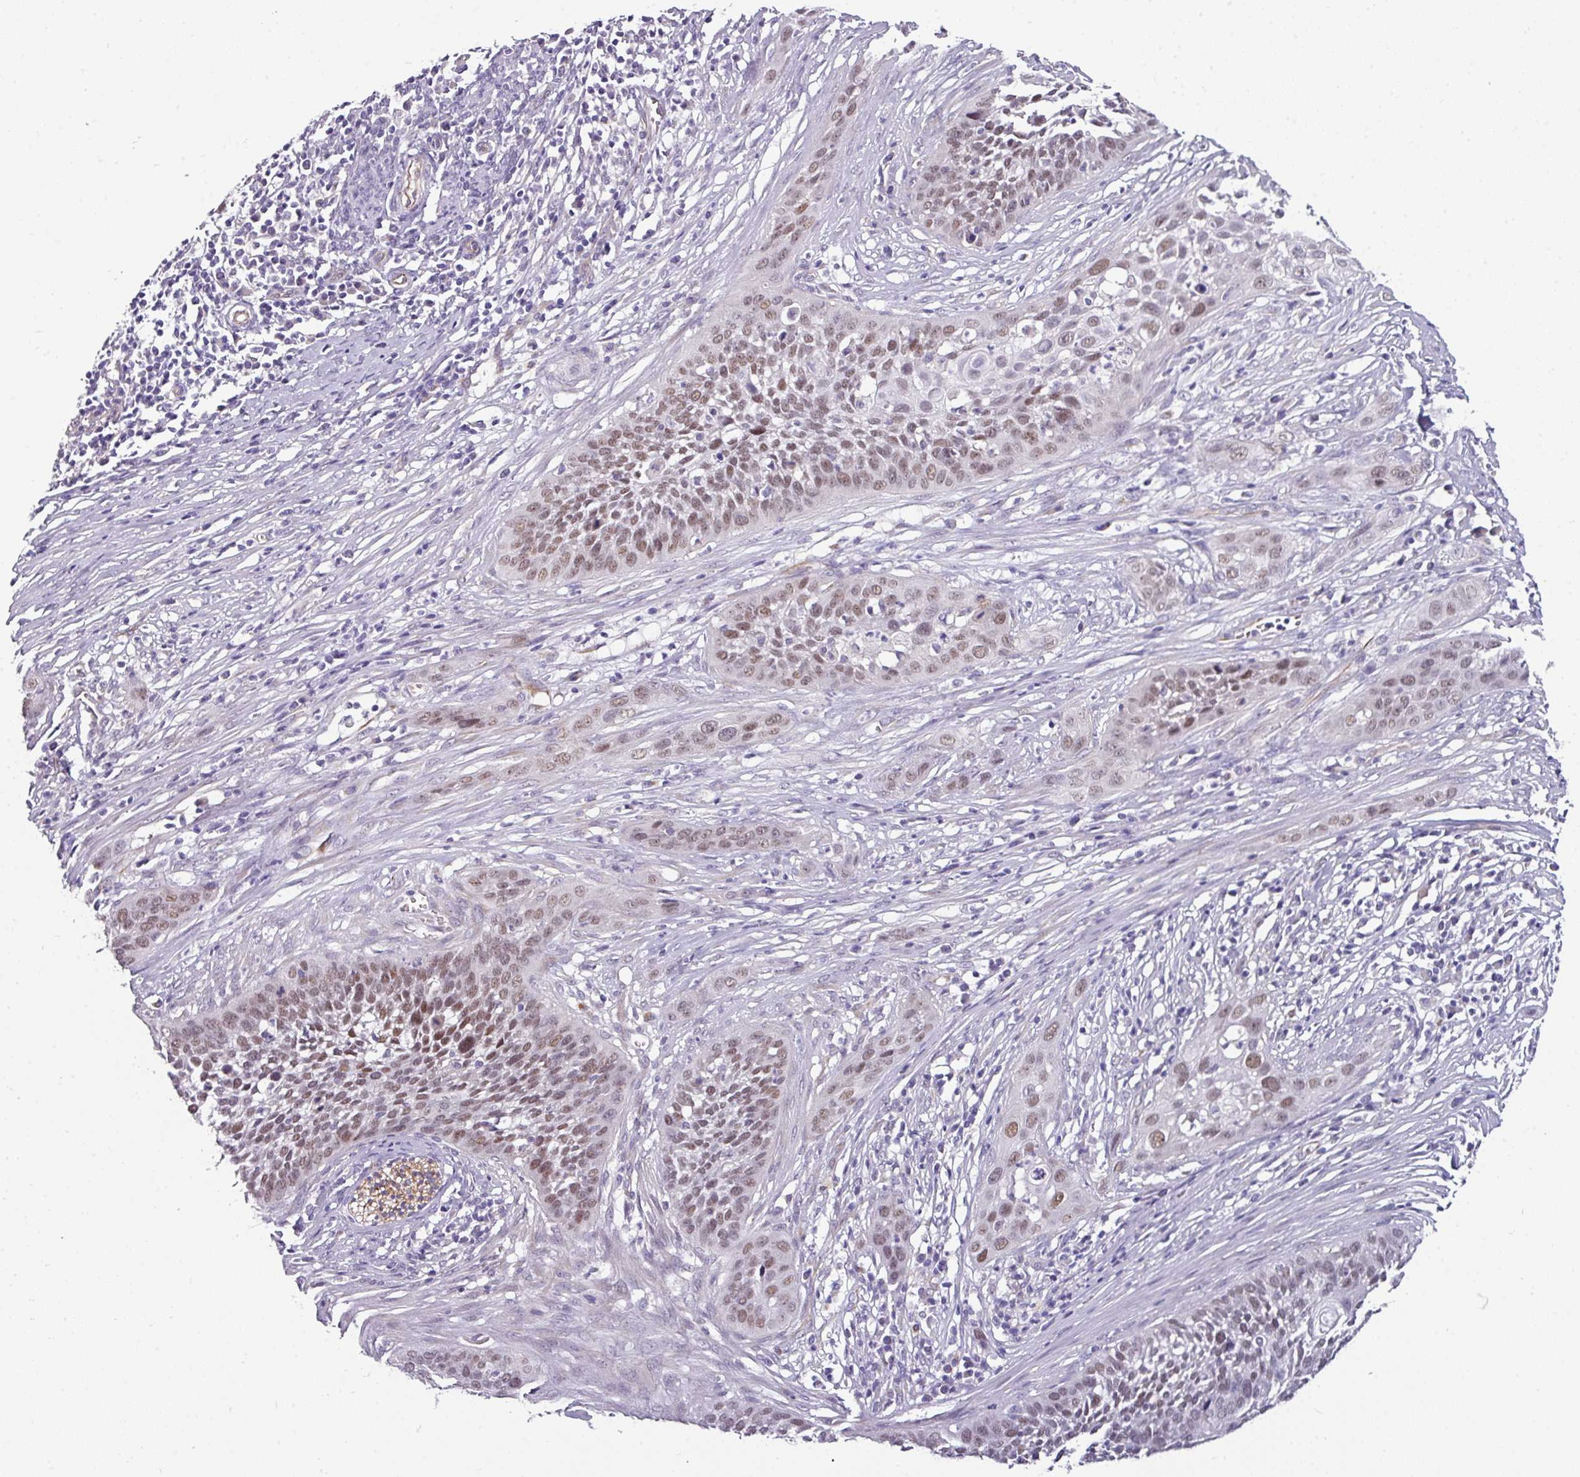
{"staining": {"intensity": "moderate", "quantity": "25%-75%", "location": "nuclear"}, "tissue": "cervical cancer", "cell_type": "Tumor cells", "image_type": "cancer", "snomed": [{"axis": "morphology", "description": "Squamous cell carcinoma, NOS"}, {"axis": "topography", "description": "Cervix"}], "caption": "A high-resolution photomicrograph shows immunohistochemistry (IHC) staining of cervical cancer, which shows moderate nuclear expression in about 25%-75% of tumor cells. (Stains: DAB in brown, nuclei in blue, Microscopy: brightfield microscopy at high magnification).", "gene": "EYA3", "patient": {"sex": "female", "age": 34}}